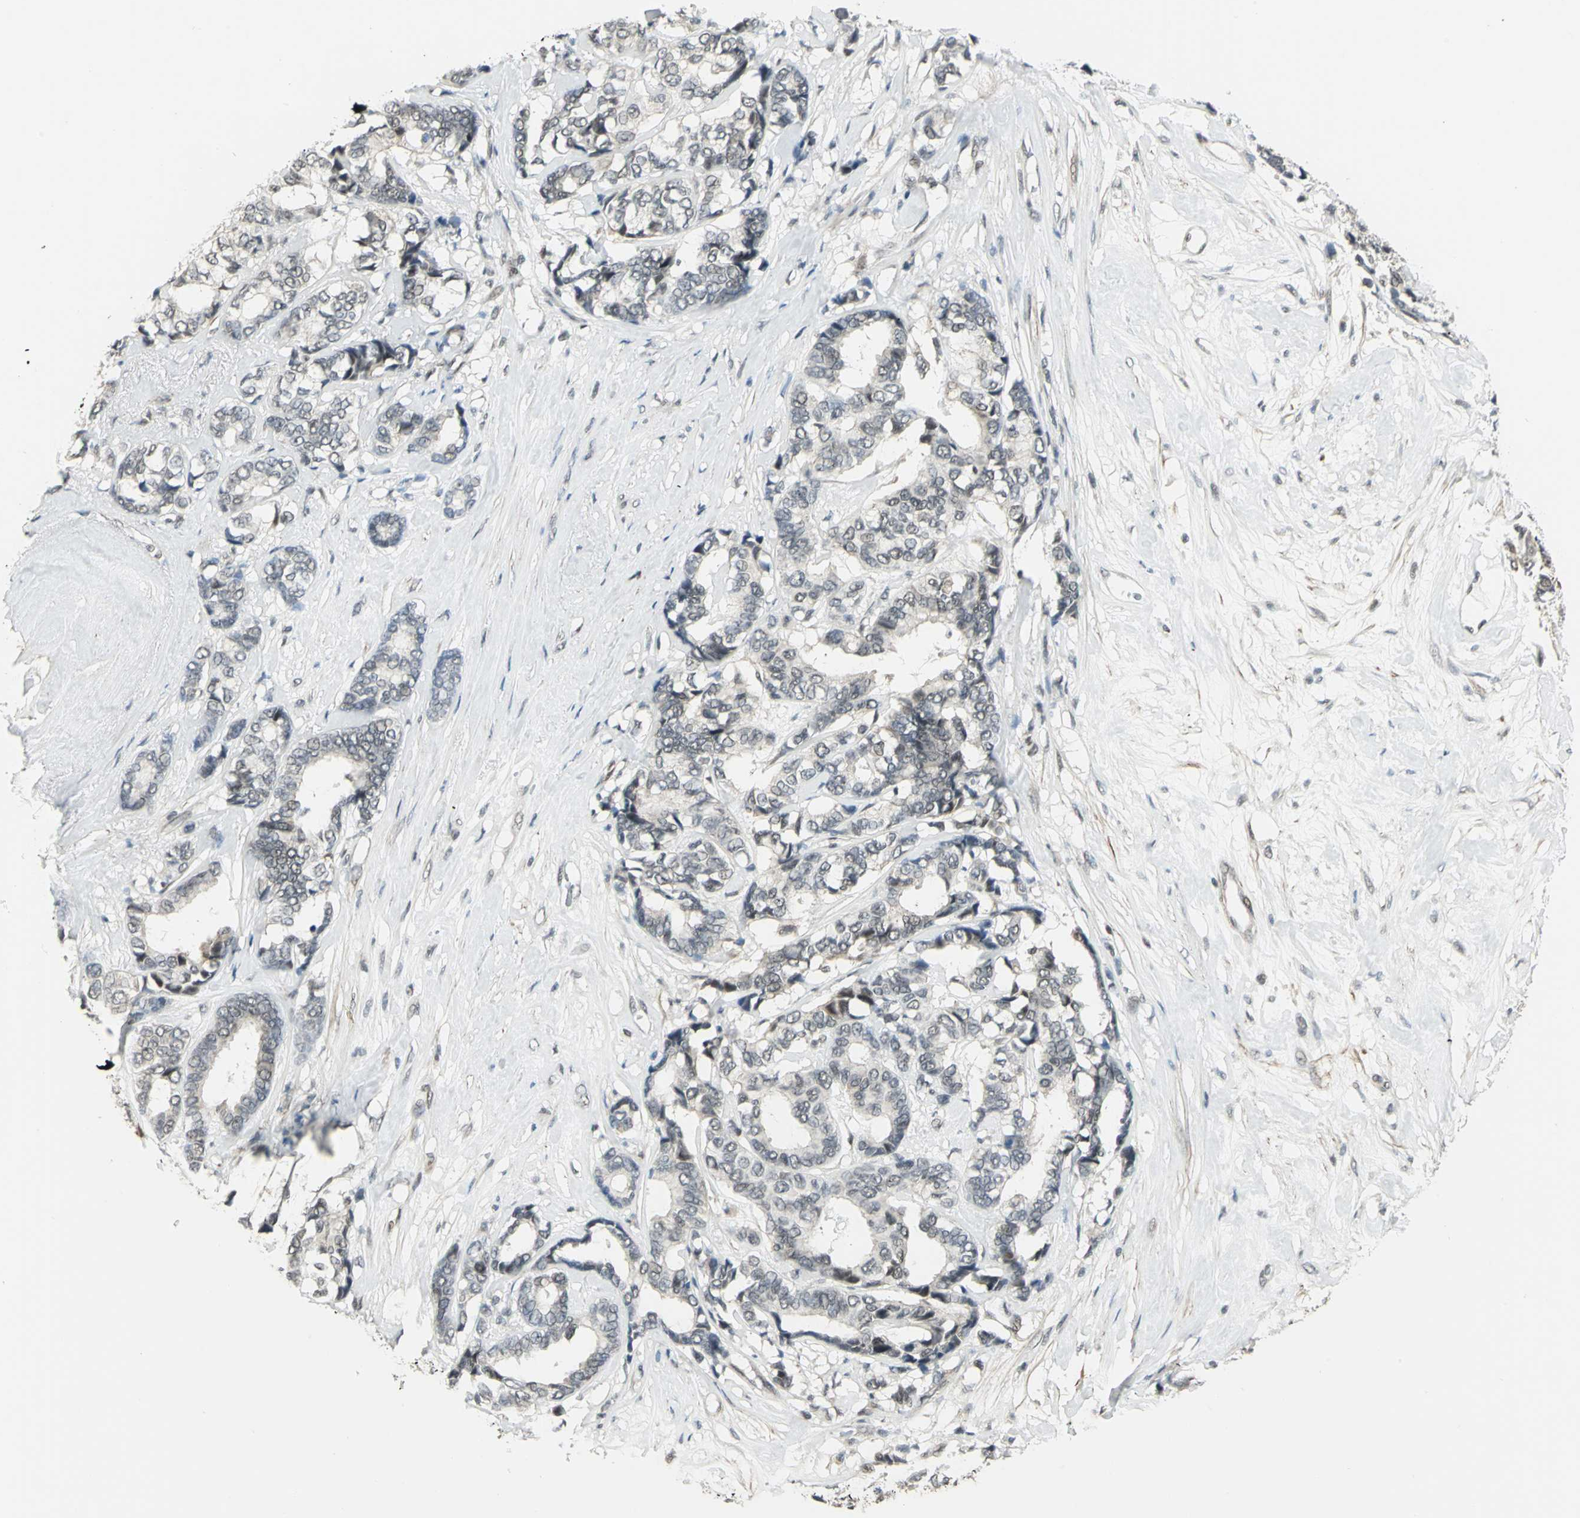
{"staining": {"intensity": "negative", "quantity": "none", "location": "none"}, "tissue": "breast cancer", "cell_type": "Tumor cells", "image_type": "cancer", "snomed": [{"axis": "morphology", "description": "Duct carcinoma"}, {"axis": "topography", "description": "Breast"}], "caption": "This micrograph is of breast invasive ductal carcinoma stained with IHC to label a protein in brown with the nuclei are counter-stained blue. There is no staining in tumor cells.", "gene": "MTA1", "patient": {"sex": "female", "age": 87}}